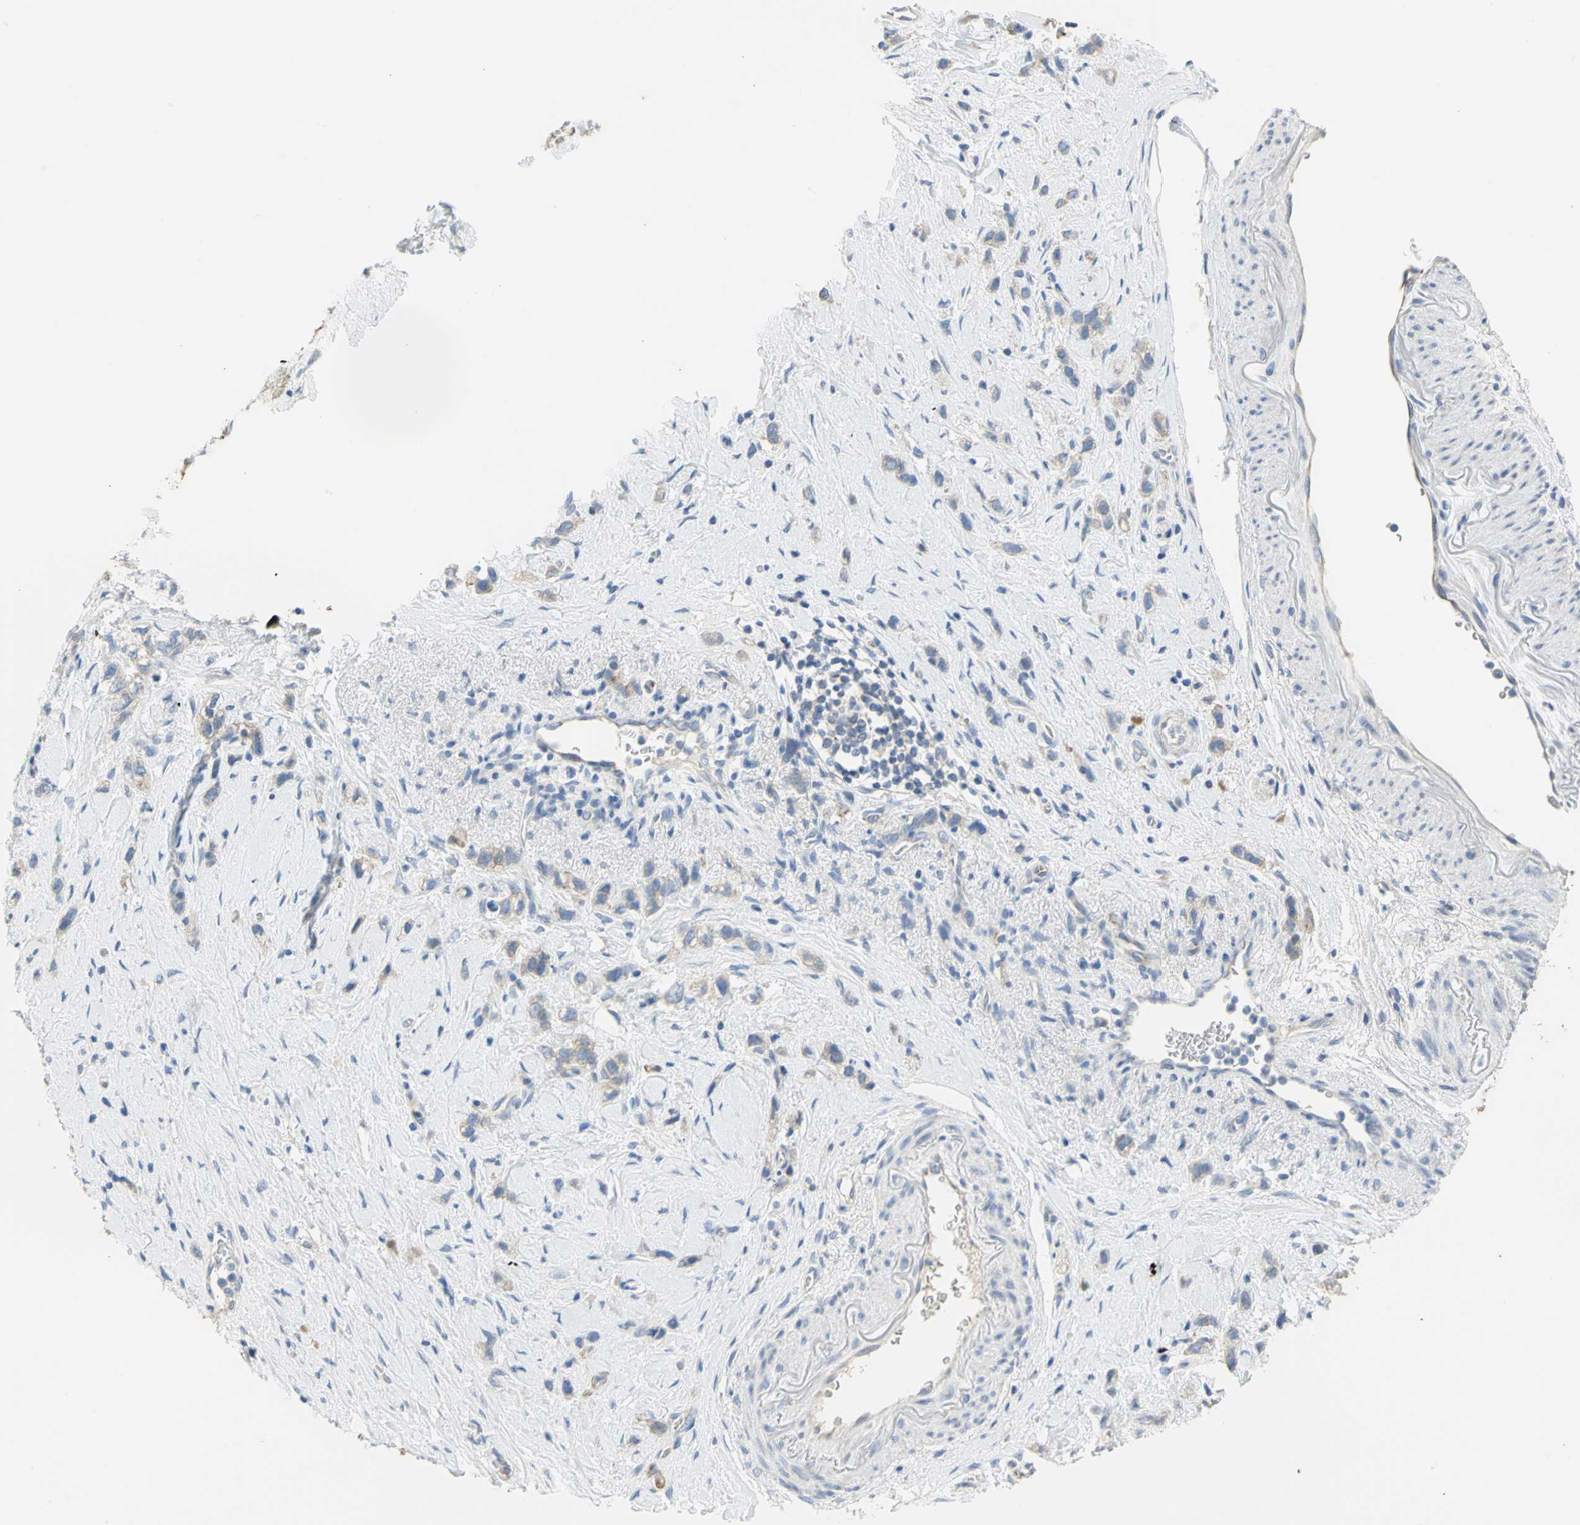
{"staining": {"intensity": "weak", "quantity": ">75%", "location": "cytoplasmic/membranous"}, "tissue": "stomach cancer", "cell_type": "Tumor cells", "image_type": "cancer", "snomed": [{"axis": "morphology", "description": "Normal tissue, NOS"}, {"axis": "morphology", "description": "Adenocarcinoma, NOS"}, {"axis": "morphology", "description": "Adenocarcinoma, High grade"}, {"axis": "topography", "description": "Stomach, upper"}, {"axis": "topography", "description": "Stomach"}], "caption": "Immunohistochemistry (DAB (3,3'-diaminobenzidine)) staining of human stomach cancer (adenocarcinoma) demonstrates weak cytoplasmic/membranous protein positivity in about >75% of tumor cells.", "gene": "HTR1F", "patient": {"sex": "female", "age": 65}}